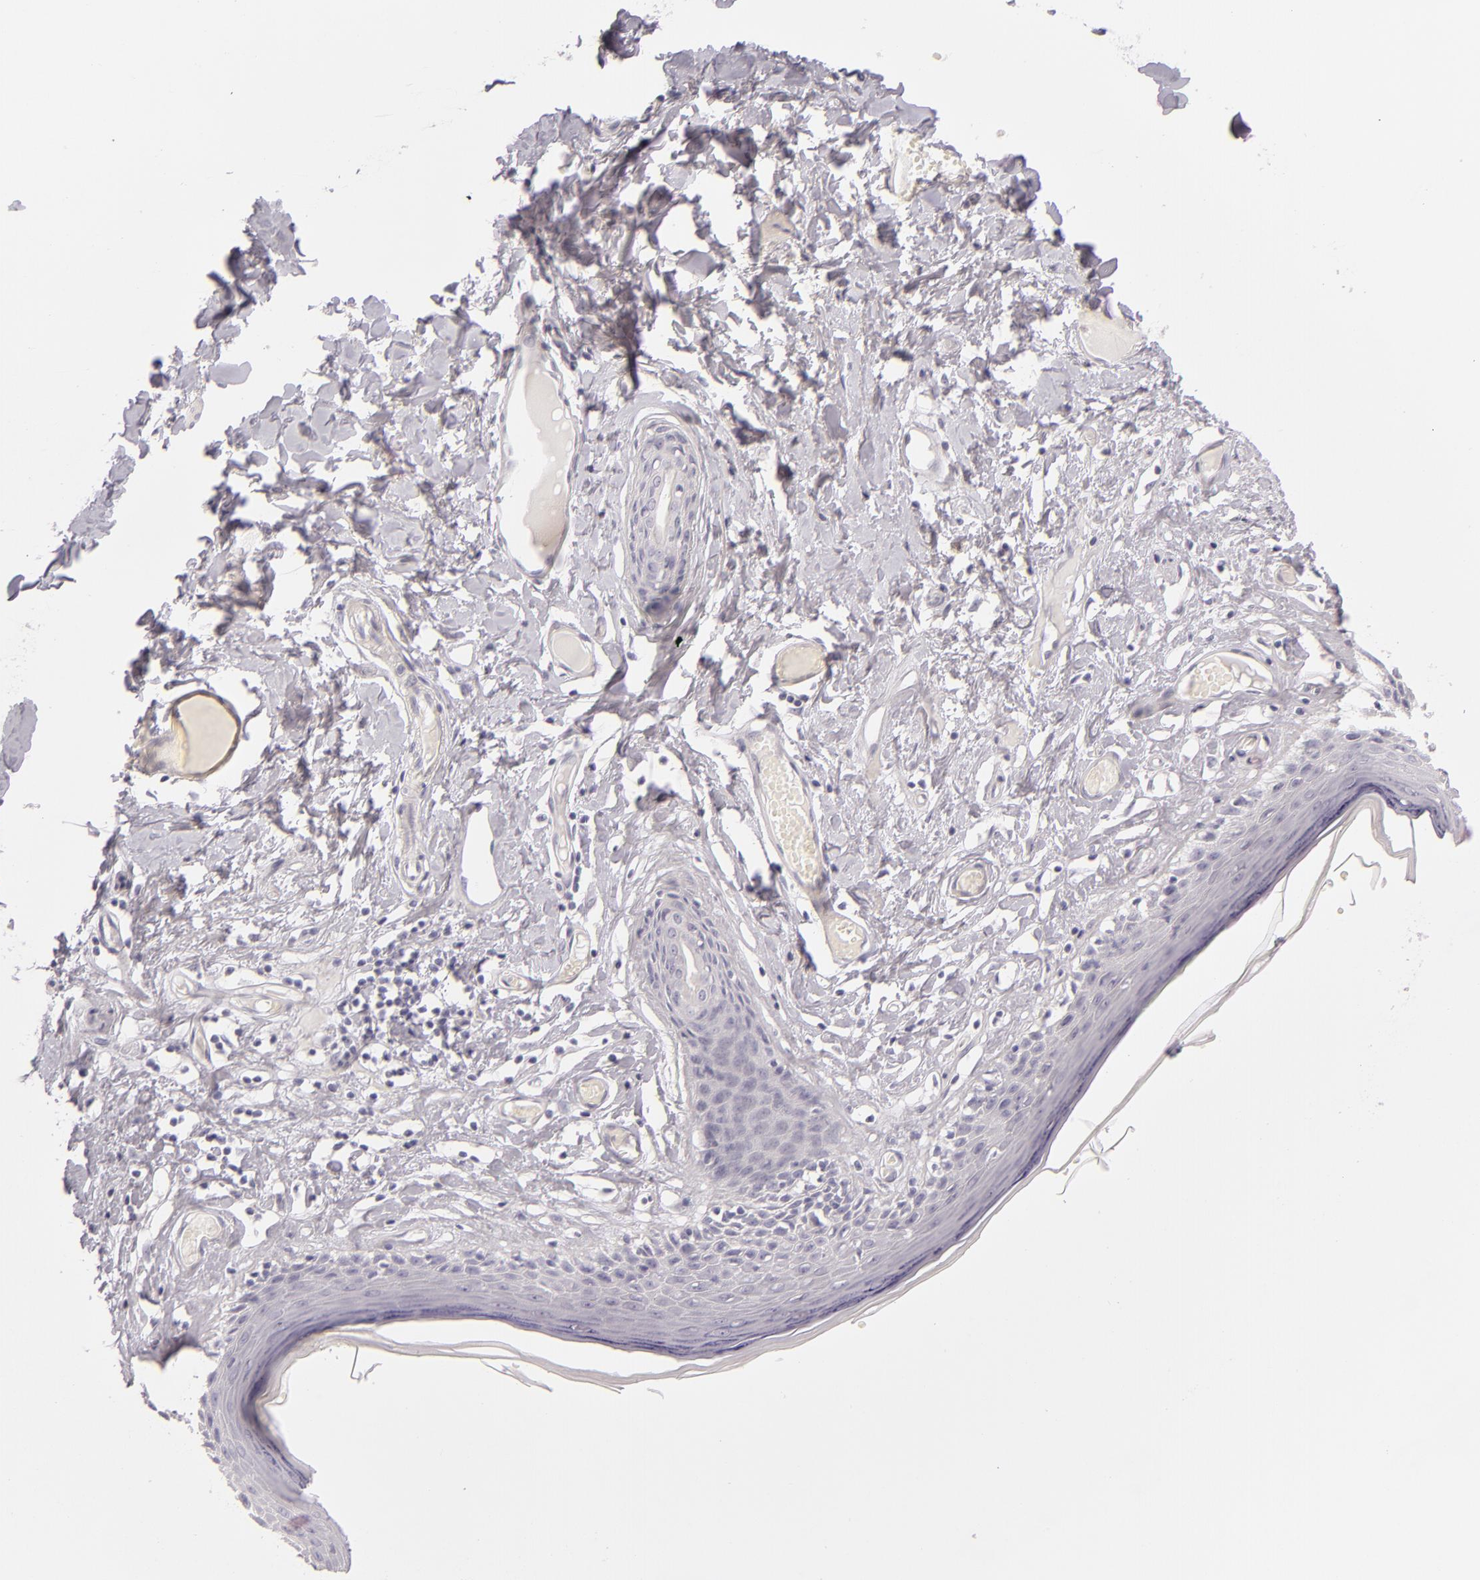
{"staining": {"intensity": "negative", "quantity": "none", "location": "none"}, "tissue": "skin", "cell_type": "Epidermal cells", "image_type": "normal", "snomed": [{"axis": "morphology", "description": "Normal tissue, NOS"}, {"axis": "topography", "description": "Vascular tissue"}, {"axis": "topography", "description": "Vulva"}, {"axis": "topography", "description": "Peripheral nerve tissue"}], "caption": "This is an immunohistochemistry (IHC) histopathology image of unremarkable skin. There is no staining in epidermal cells.", "gene": "FAM181A", "patient": {"sex": "female", "age": 86}}